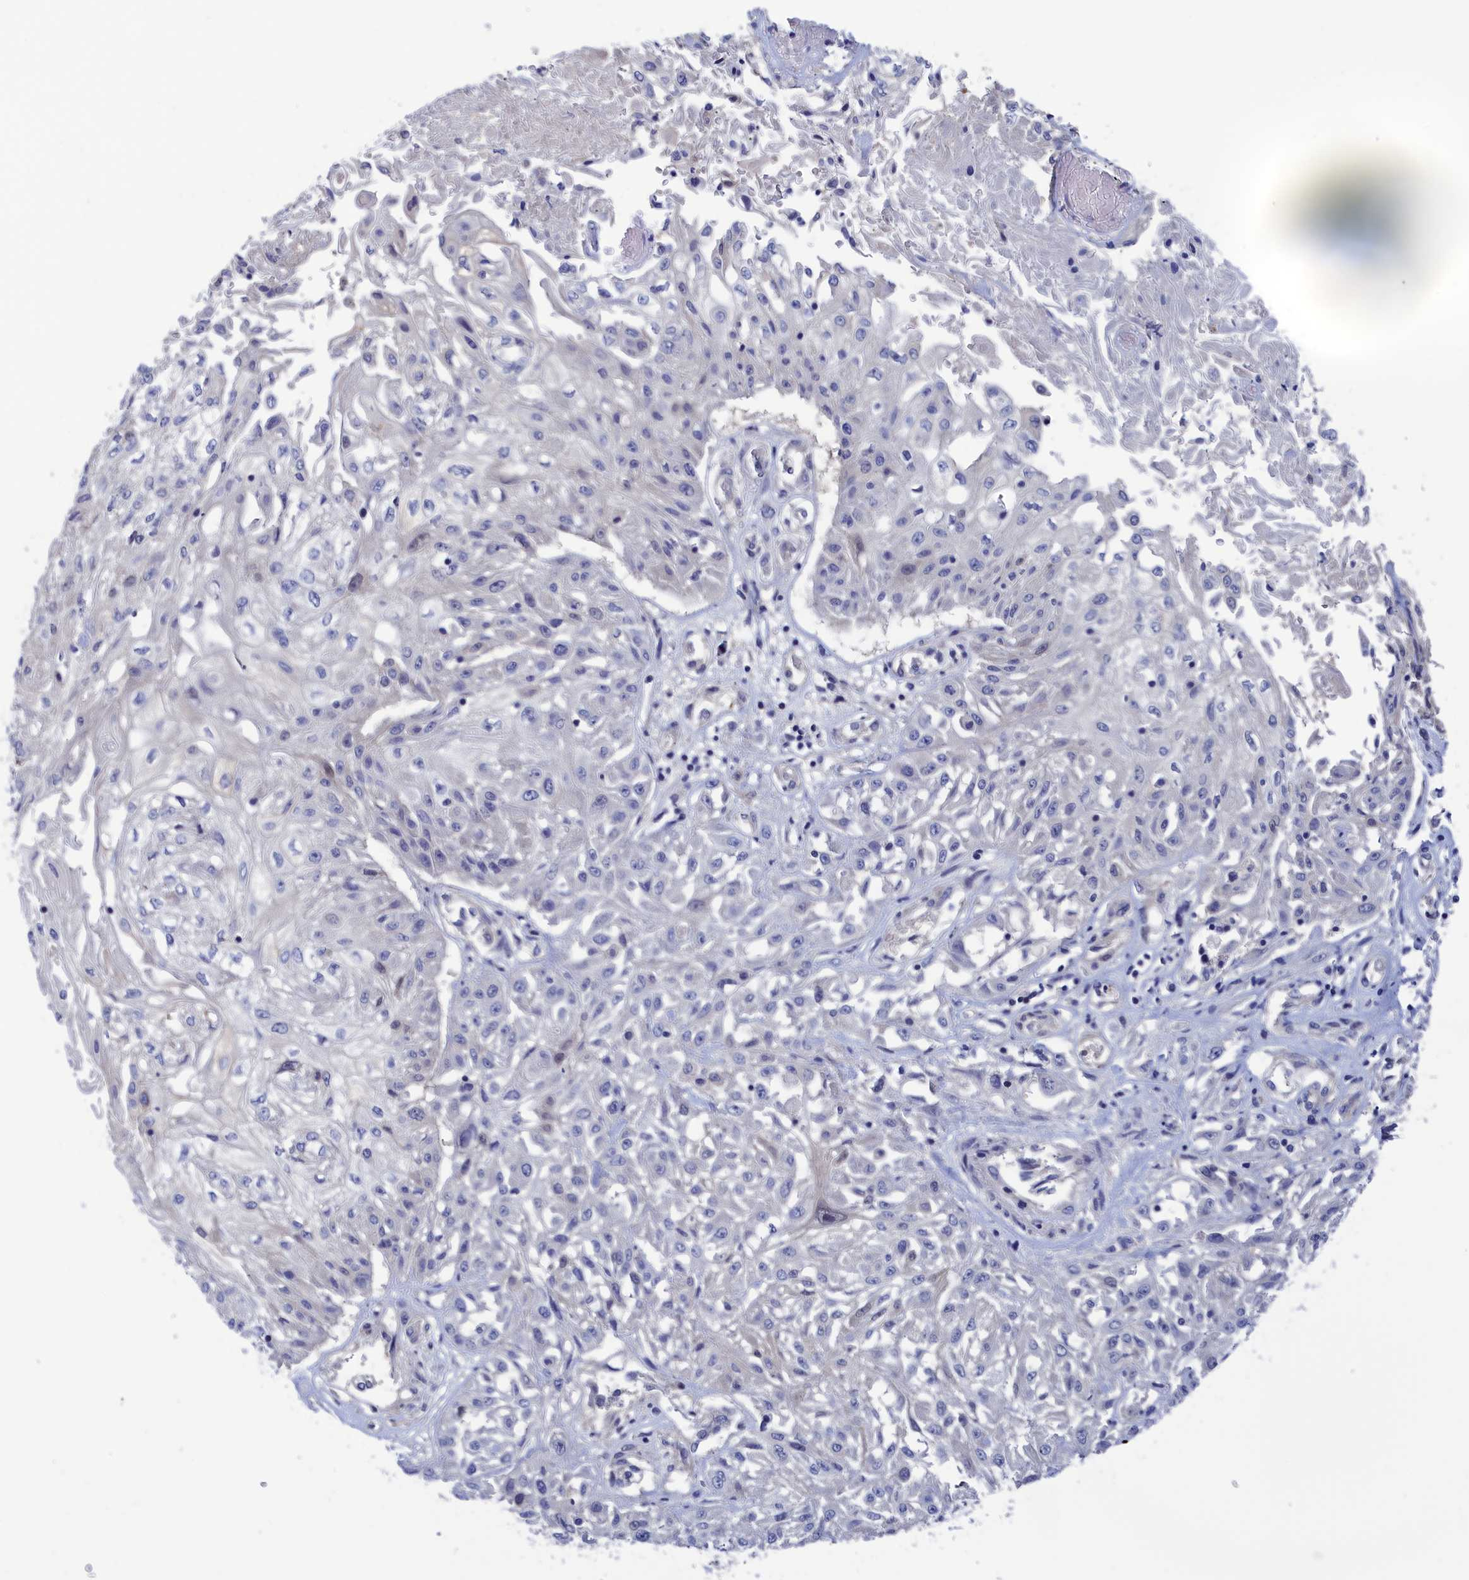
{"staining": {"intensity": "negative", "quantity": "none", "location": "none"}, "tissue": "skin cancer", "cell_type": "Tumor cells", "image_type": "cancer", "snomed": [{"axis": "morphology", "description": "Squamous cell carcinoma, NOS"}, {"axis": "morphology", "description": "Squamous cell carcinoma, metastatic, NOS"}, {"axis": "topography", "description": "Skin"}, {"axis": "topography", "description": "Lymph node"}], "caption": "Squamous cell carcinoma (skin) was stained to show a protein in brown. There is no significant expression in tumor cells.", "gene": "NUTF2", "patient": {"sex": "male", "age": 75}}